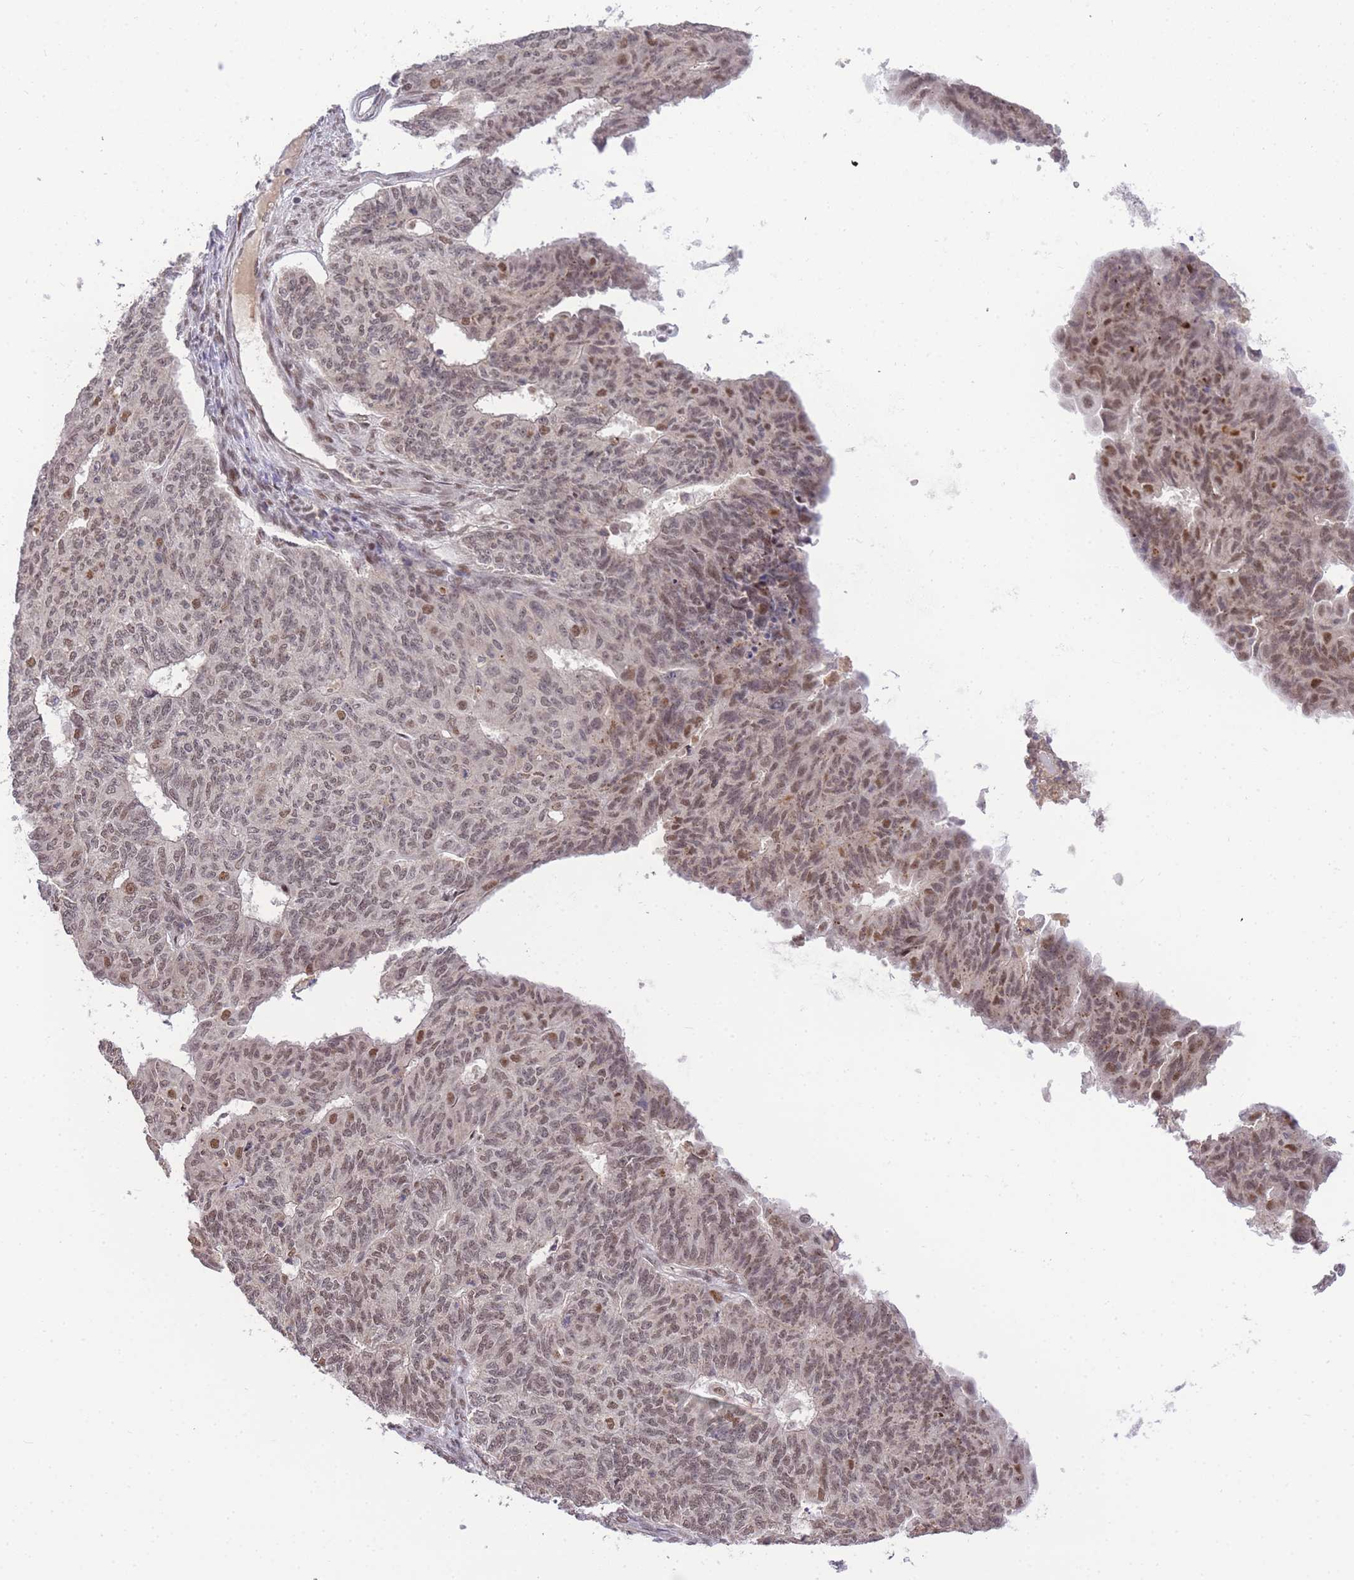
{"staining": {"intensity": "moderate", "quantity": "25%-75%", "location": "nuclear"}, "tissue": "endometrial cancer", "cell_type": "Tumor cells", "image_type": "cancer", "snomed": [{"axis": "morphology", "description": "Adenocarcinoma, NOS"}, {"axis": "topography", "description": "Endometrium"}], "caption": "Moderate nuclear staining for a protein is present in approximately 25%-75% of tumor cells of endometrial adenocarcinoma using immunohistochemistry (IHC).", "gene": "PUS10", "patient": {"sex": "female", "age": 32}}